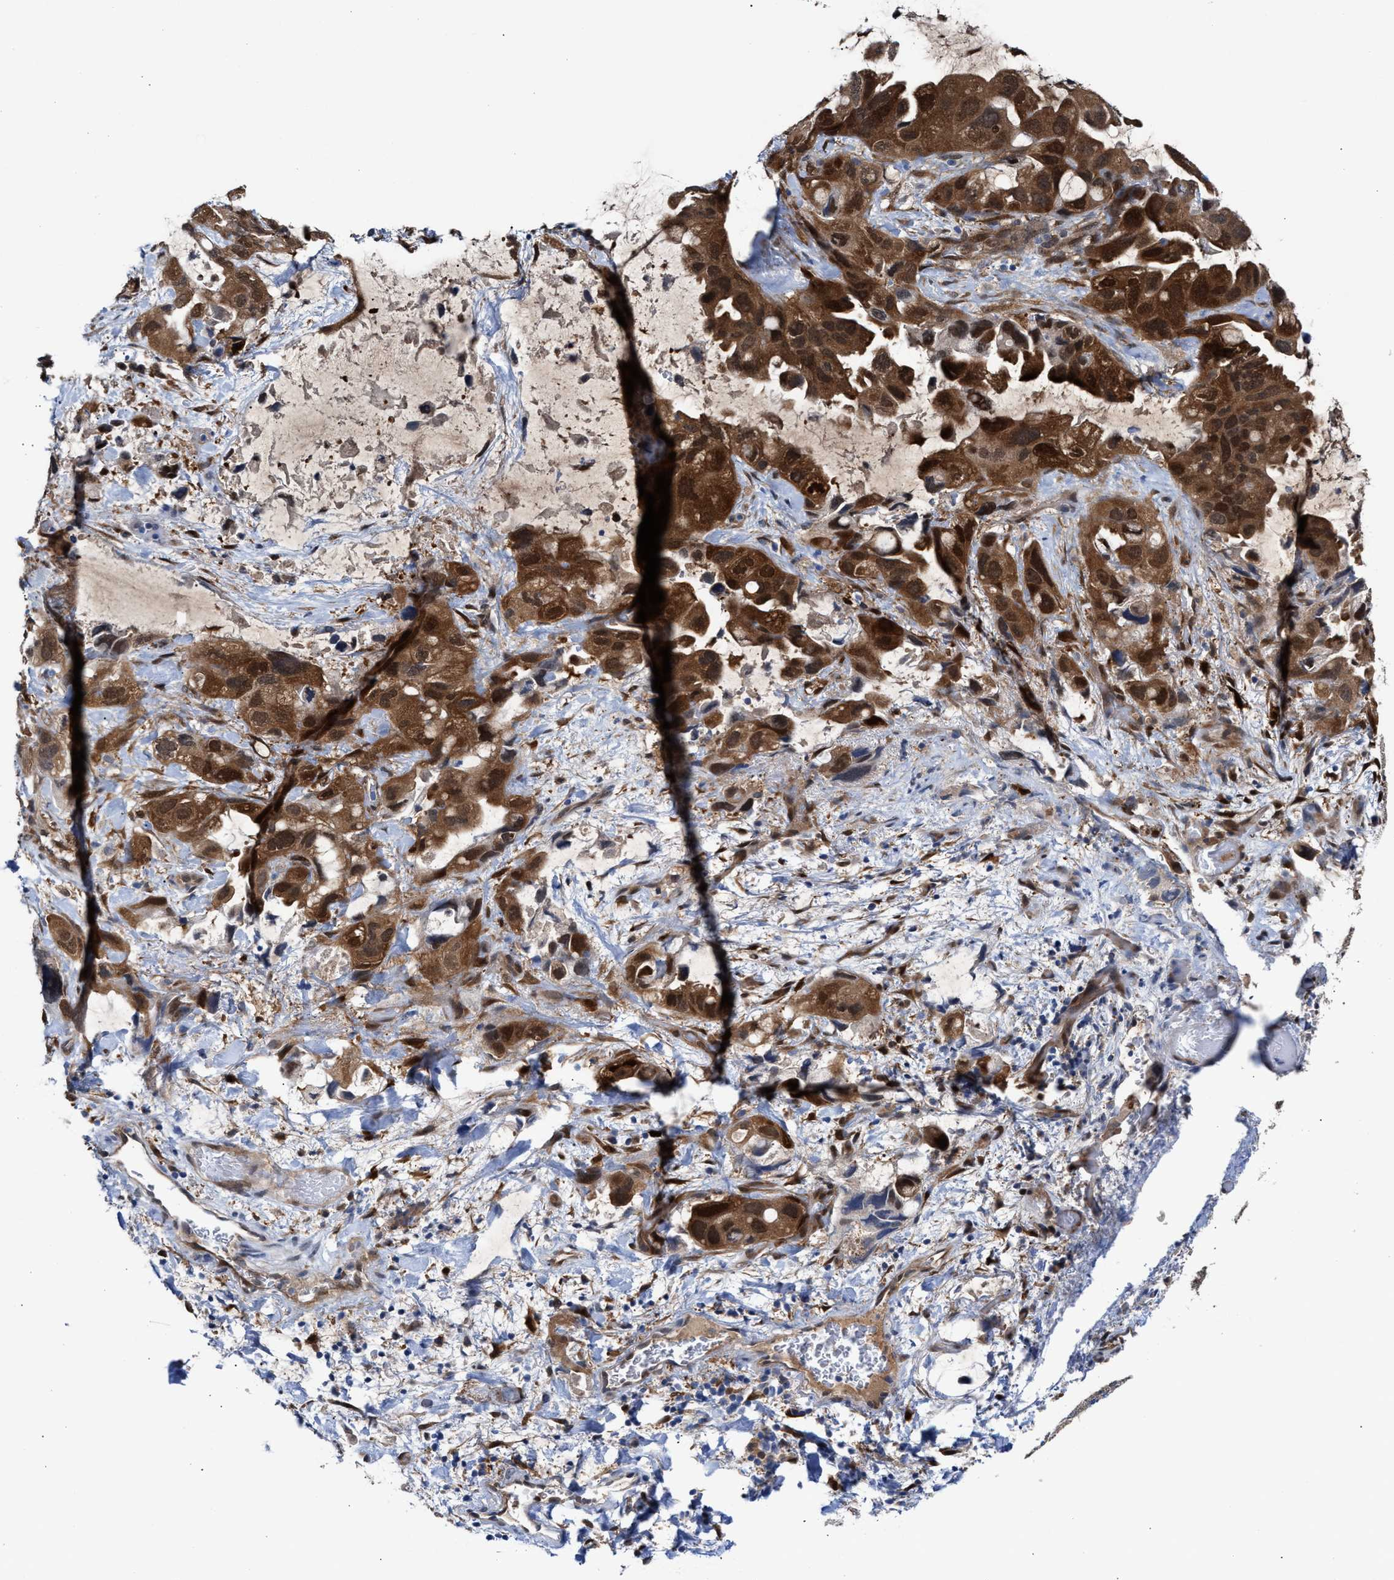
{"staining": {"intensity": "strong", "quantity": ">75%", "location": "cytoplasmic/membranous,nuclear"}, "tissue": "lung cancer", "cell_type": "Tumor cells", "image_type": "cancer", "snomed": [{"axis": "morphology", "description": "Squamous cell carcinoma, NOS"}, {"axis": "topography", "description": "Lung"}], "caption": "The immunohistochemical stain labels strong cytoplasmic/membranous and nuclear positivity in tumor cells of lung cancer tissue. Immunohistochemistry stains the protein of interest in brown and the nuclei are stained blue.", "gene": "TP53I3", "patient": {"sex": "female", "age": 73}}